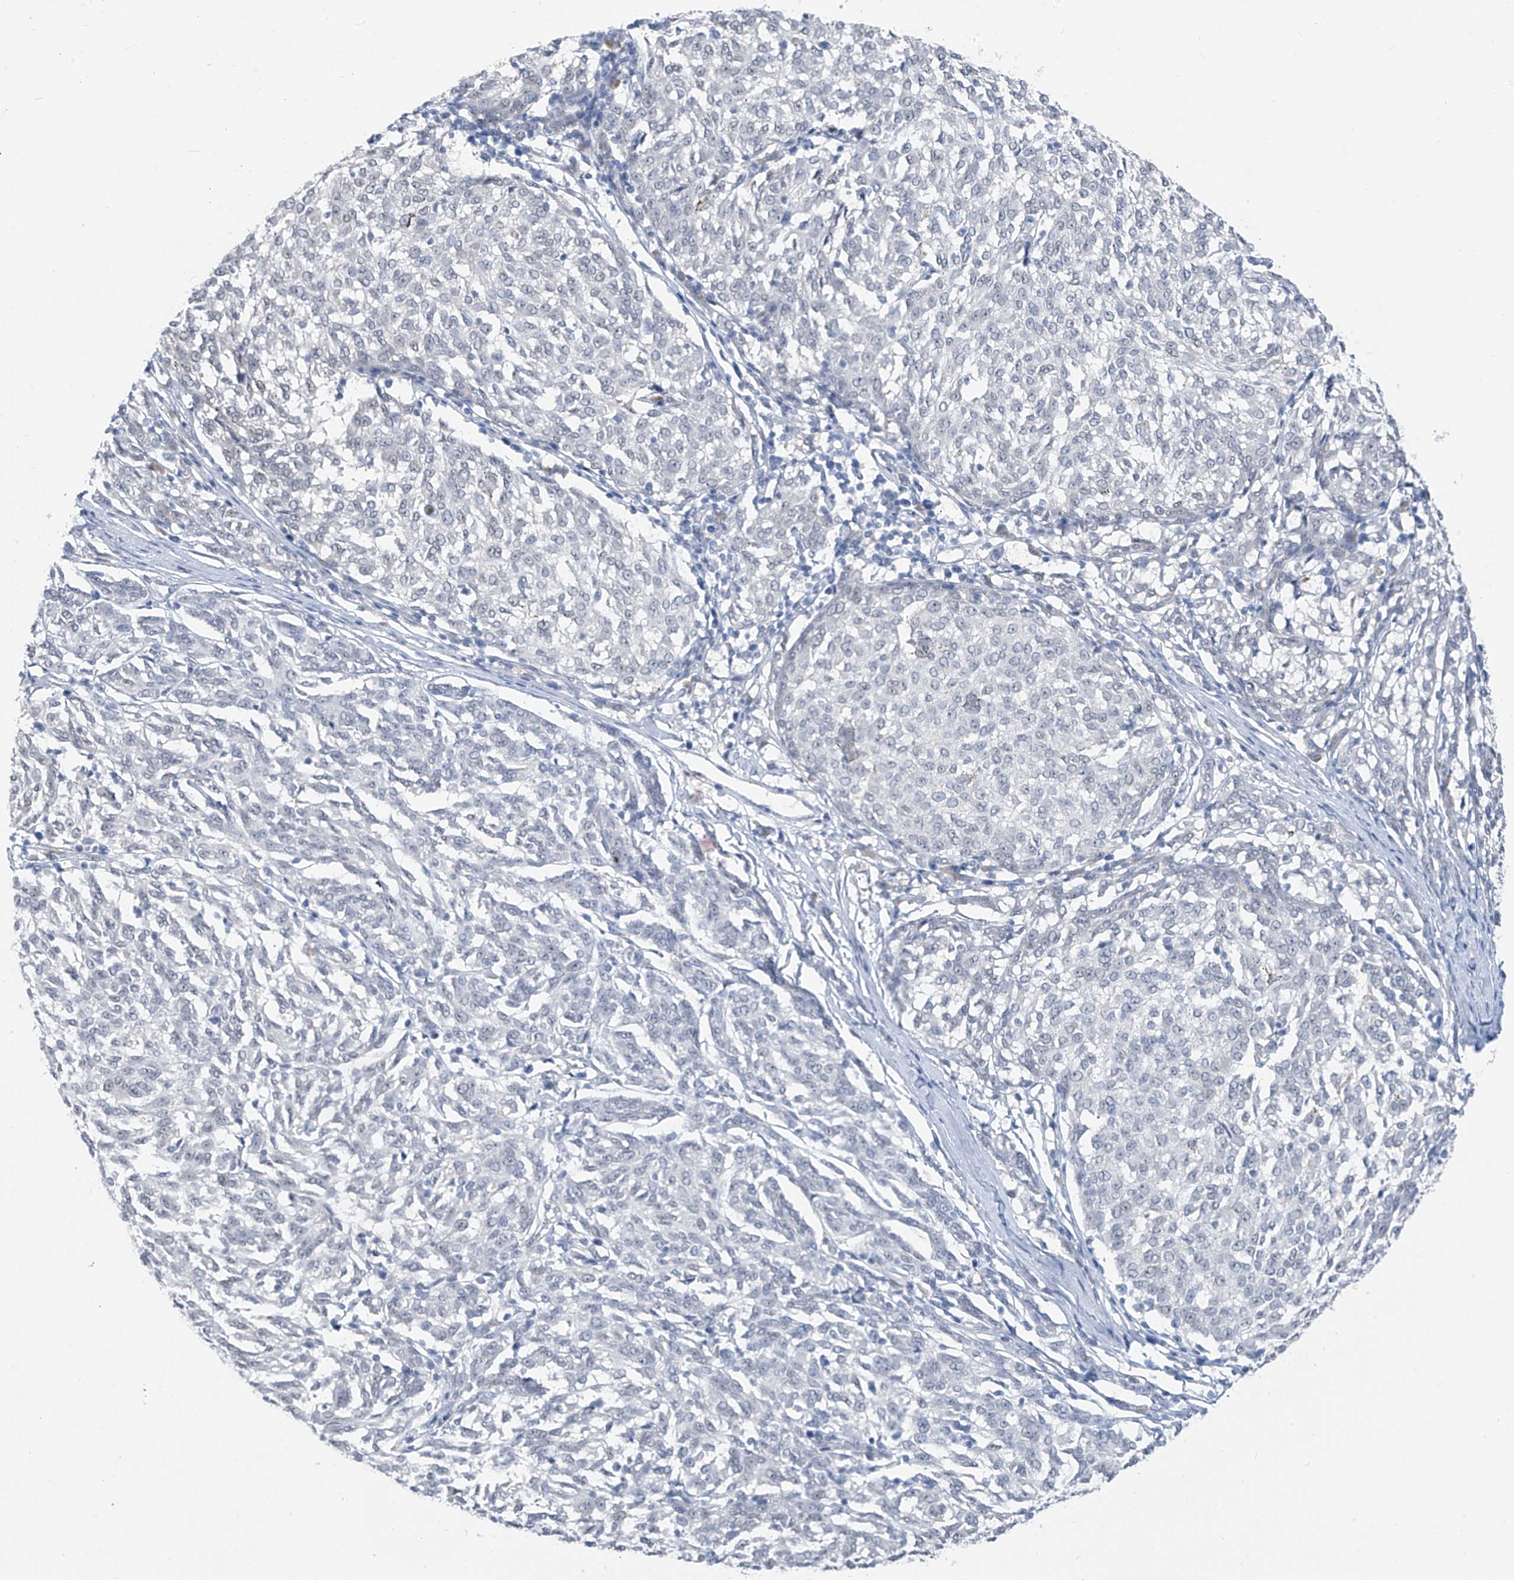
{"staining": {"intensity": "negative", "quantity": "none", "location": "none"}, "tissue": "melanoma", "cell_type": "Tumor cells", "image_type": "cancer", "snomed": [{"axis": "morphology", "description": "Malignant melanoma, NOS"}, {"axis": "topography", "description": "Skin"}], "caption": "Micrograph shows no protein expression in tumor cells of malignant melanoma tissue. (Stains: DAB immunohistochemistry with hematoxylin counter stain, Microscopy: brightfield microscopy at high magnification).", "gene": "CYP4V2", "patient": {"sex": "female", "age": 72}}